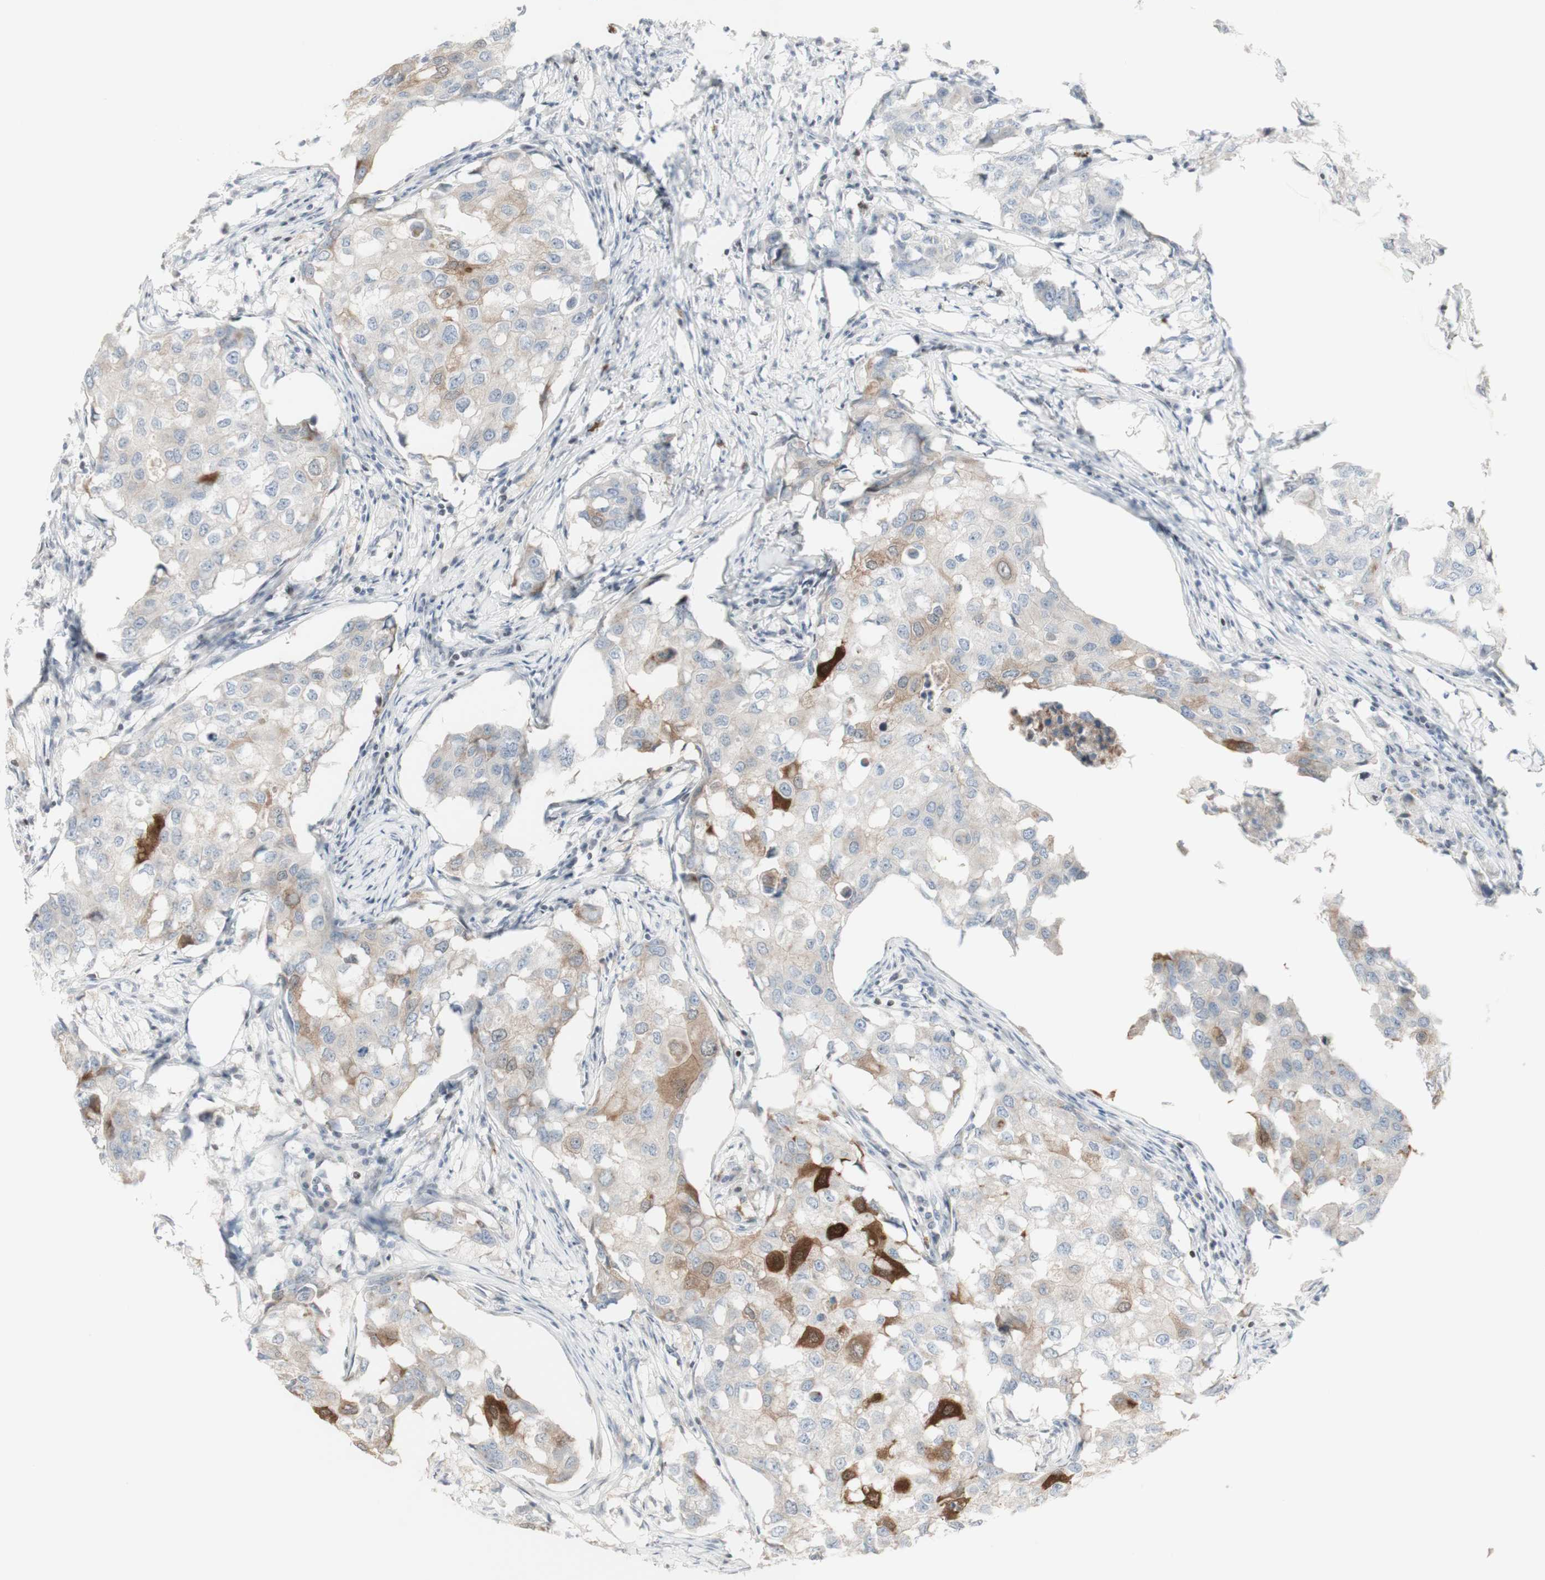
{"staining": {"intensity": "moderate", "quantity": "<25%", "location": "cytoplasmic/membranous"}, "tissue": "breast cancer", "cell_type": "Tumor cells", "image_type": "cancer", "snomed": [{"axis": "morphology", "description": "Duct carcinoma"}, {"axis": "topography", "description": "Breast"}], "caption": "Moderate cytoplasmic/membranous expression is identified in about <25% of tumor cells in breast cancer (intraductal carcinoma).", "gene": "C1orf116", "patient": {"sex": "female", "age": 27}}